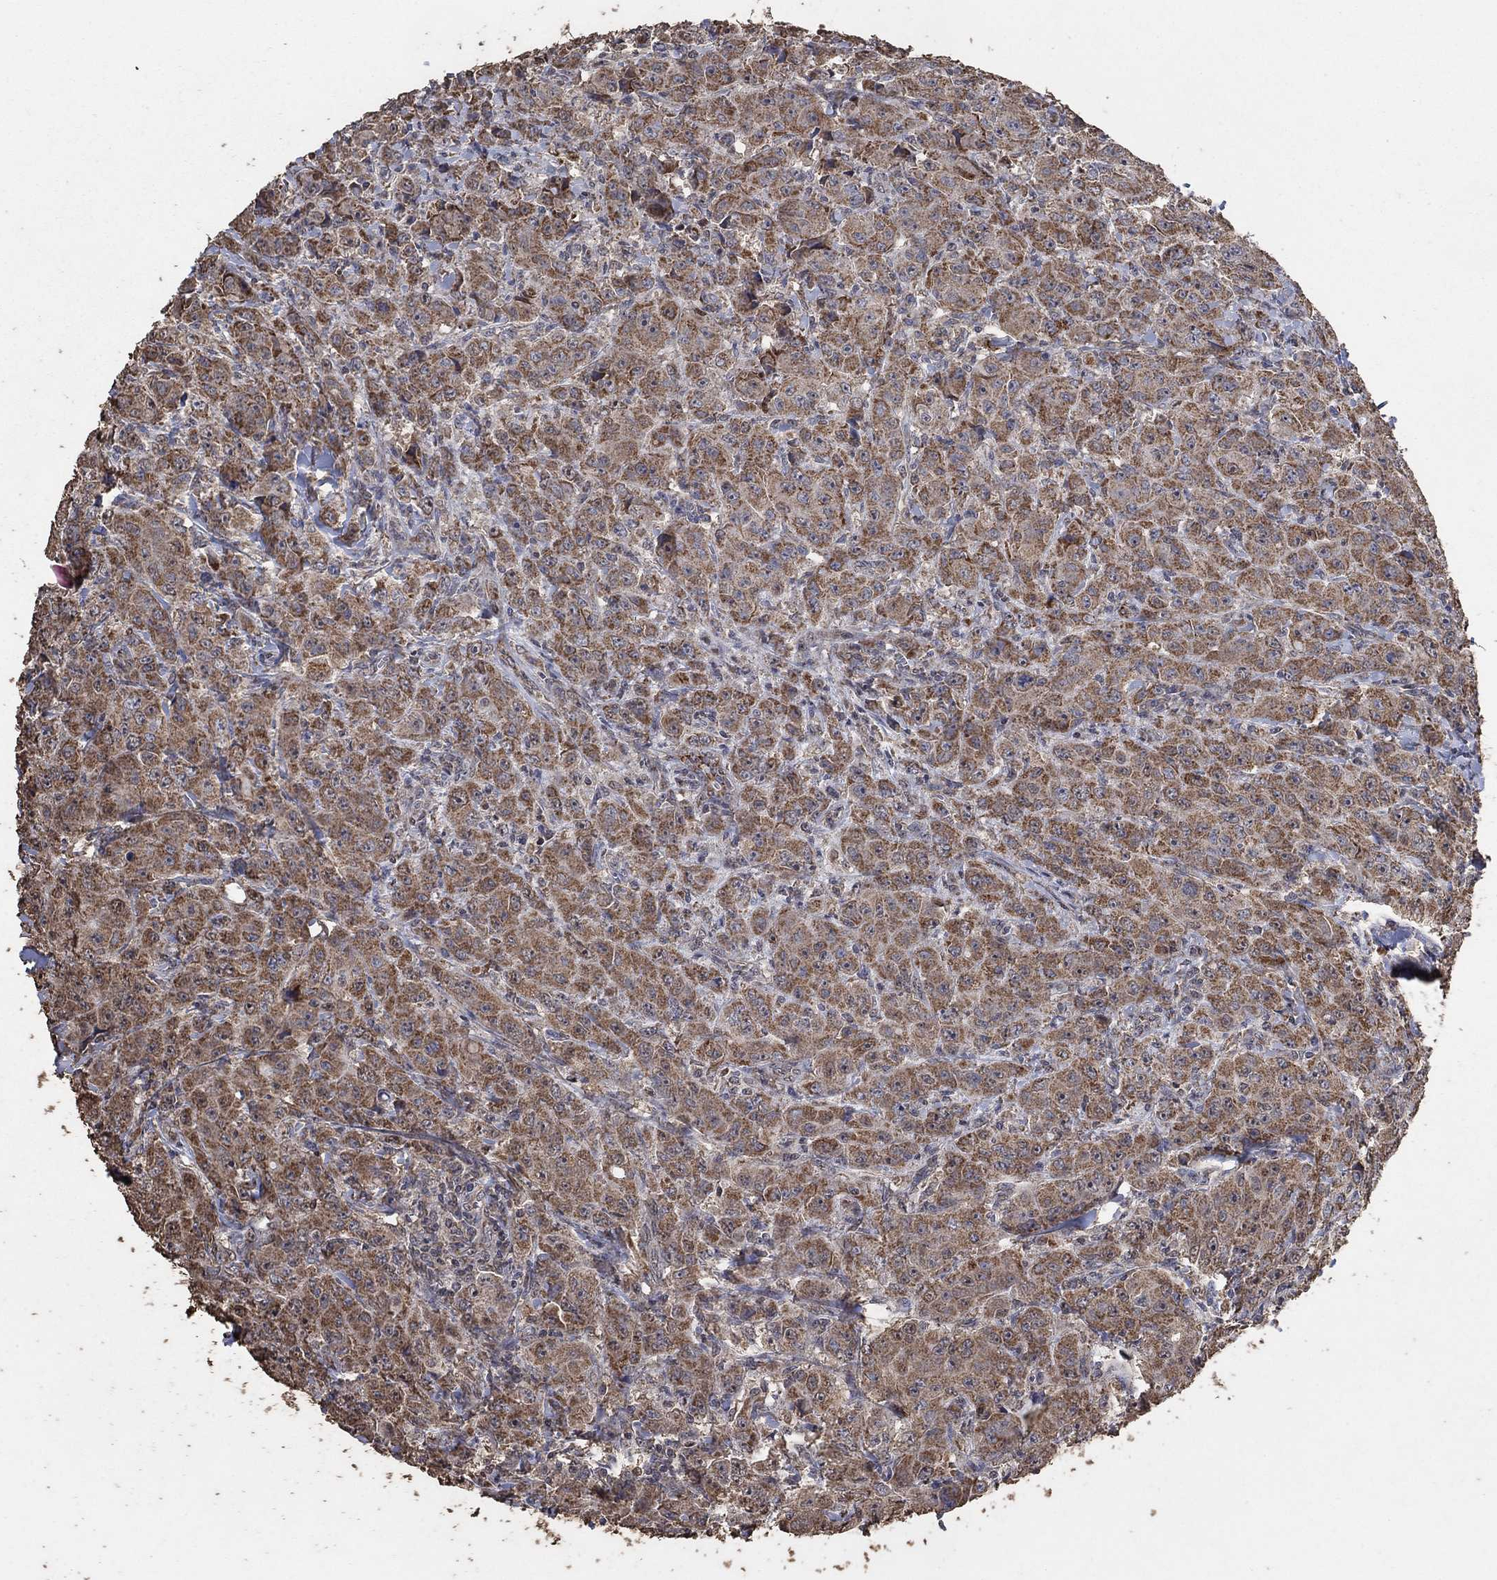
{"staining": {"intensity": "moderate", "quantity": ">75%", "location": "cytoplasmic/membranous"}, "tissue": "breast cancer", "cell_type": "Tumor cells", "image_type": "cancer", "snomed": [{"axis": "morphology", "description": "Duct carcinoma"}, {"axis": "topography", "description": "Breast"}], "caption": "Protein staining exhibits moderate cytoplasmic/membranous staining in about >75% of tumor cells in breast cancer. The staining was performed using DAB, with brown indicating positive protein expression. Nuclei are stained blue with hematoxylin.", "gene": "MRPS24", "patient": {"sex": "female", "age": 43}}